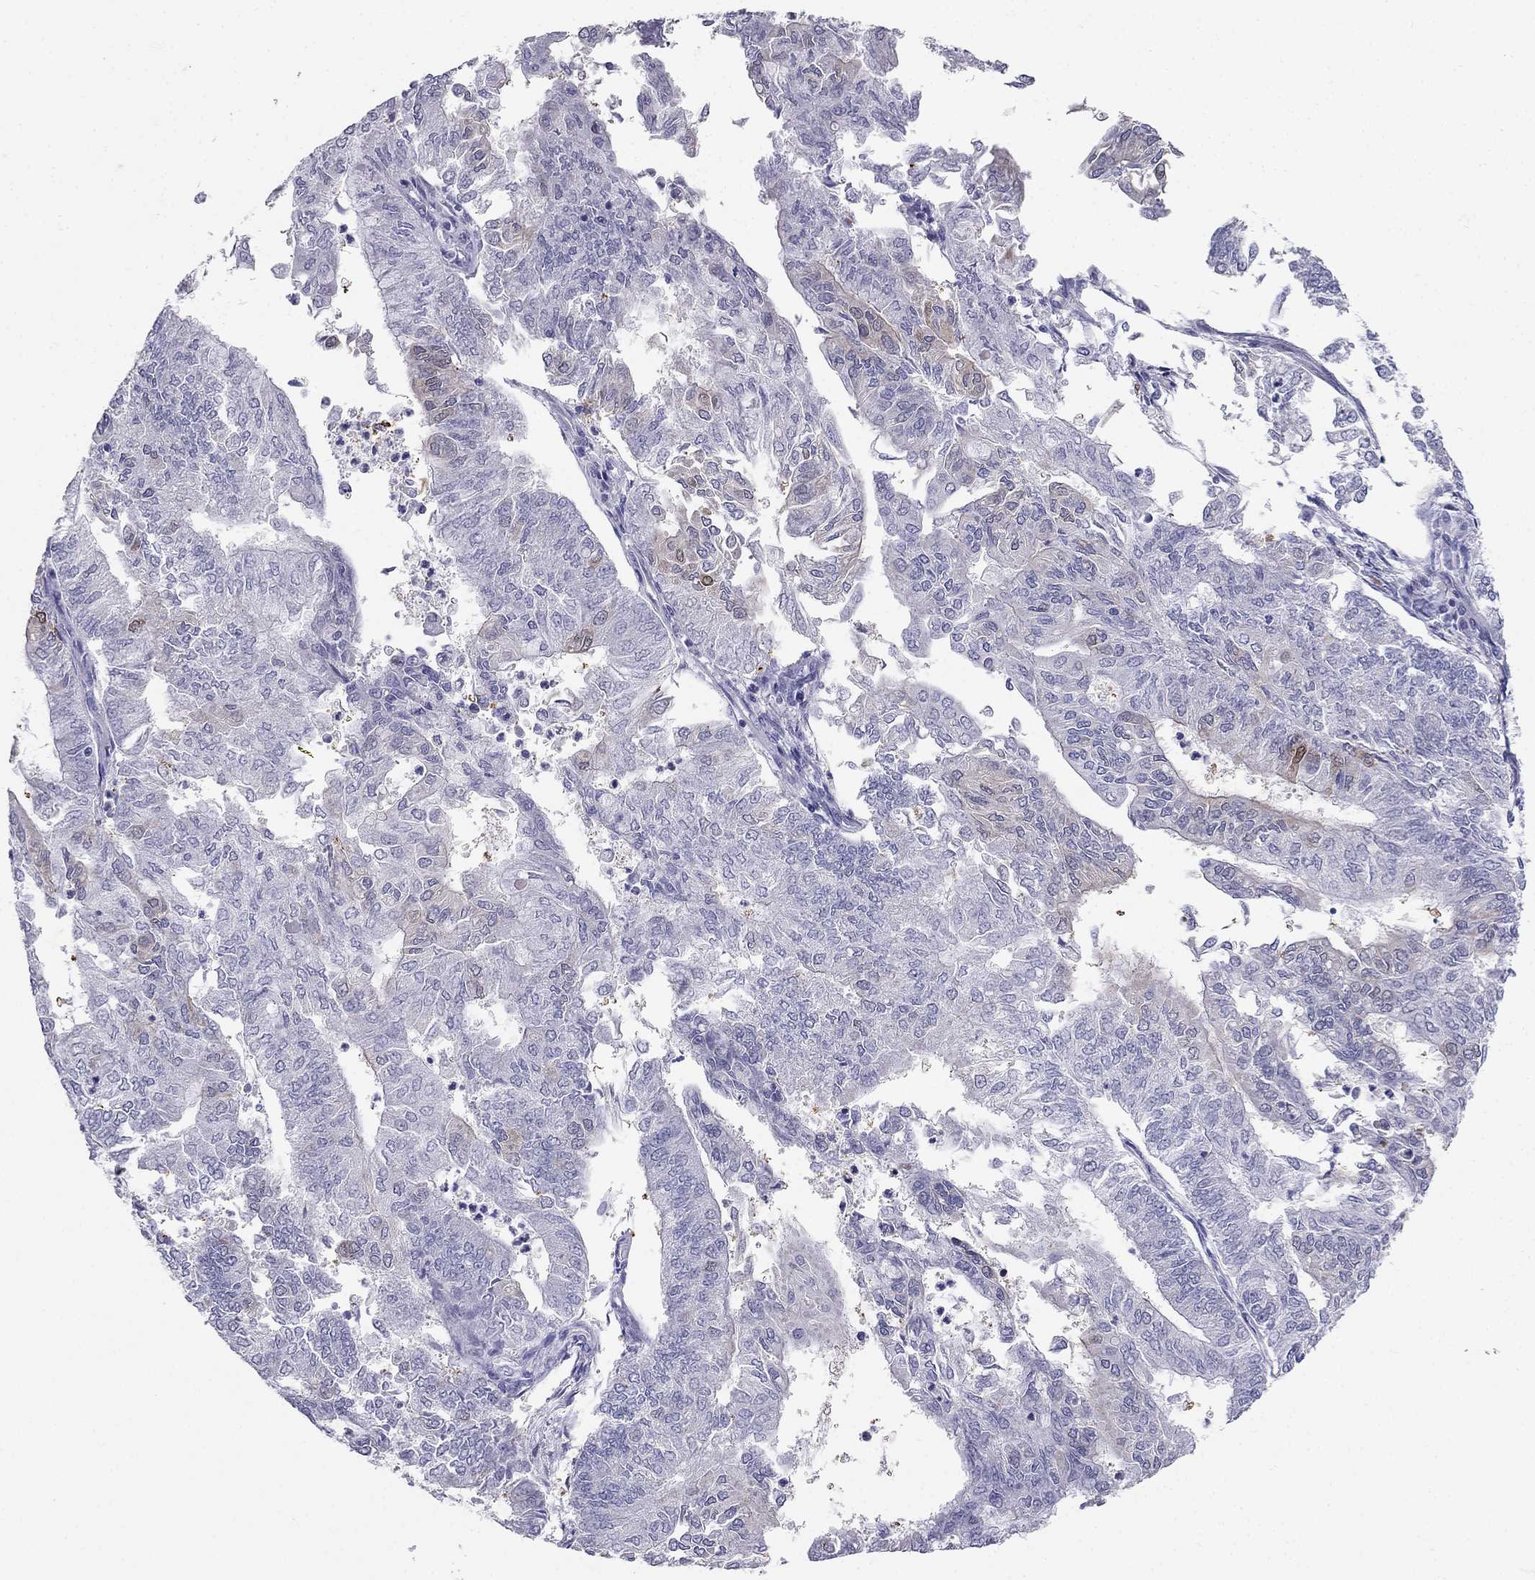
{"staining": {"intensity": "negative", "quantity": "none", "location": "none"}, "tissue": "endometrial cancer", "cell_type": "Tumor cells", "image_type": "cancer", "snomed": [{"axis": "morphology", "description": "Adenocarcinoma, NOS"}, {"axis": "topography", "description": "Endometrium"}], "caption": "DAB immunohistochemical staining of human adenocarcinoma (endometrial) demonstrates no significant staining in tumor cells. (DAB immunohistochemistry (IHC), high magnification).", "gene": "RFLNA", "patient": {"sex": "female", "age": 59}}